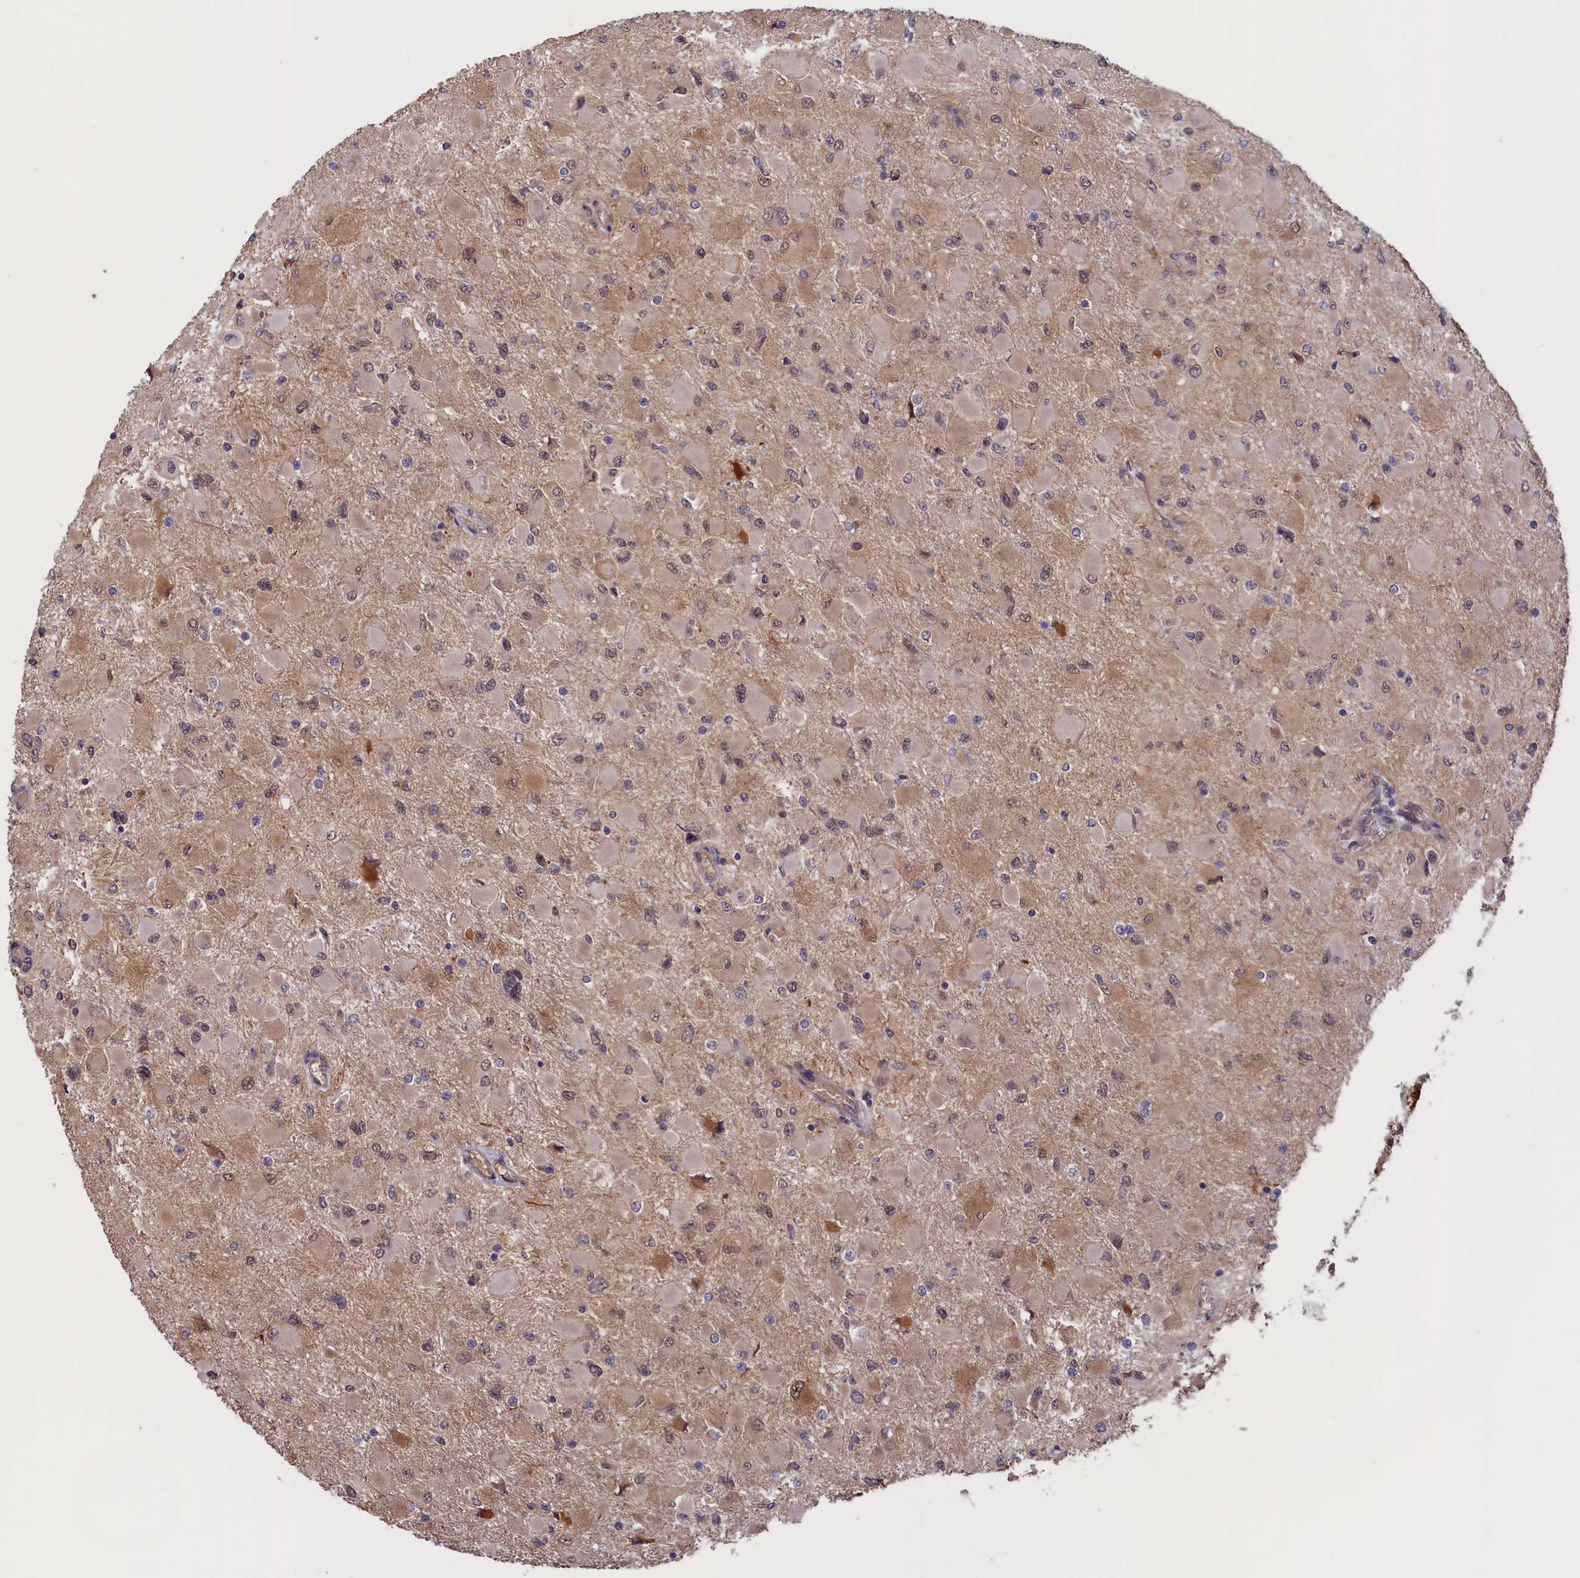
{"staining": {"intensity": "weak", "quantity": "<25%", "location": "cytoplasmic/membranous"}, "tissue": "glioma", "cell_type": "Tumor cells", "image_type": "cancer", "snomed": [{"axis": "morphology", "description": "Glioma, malignant, High grade"}, {"axis": "topography", "description": "Cerebral cortex"}], "caption": "IHC micrograph of malignant high-grade glioma stained for a protein (brown), which shows no expression in tumor cells.", "gene": "PLP2", "patient": {"sex": "female", "age": 36}}